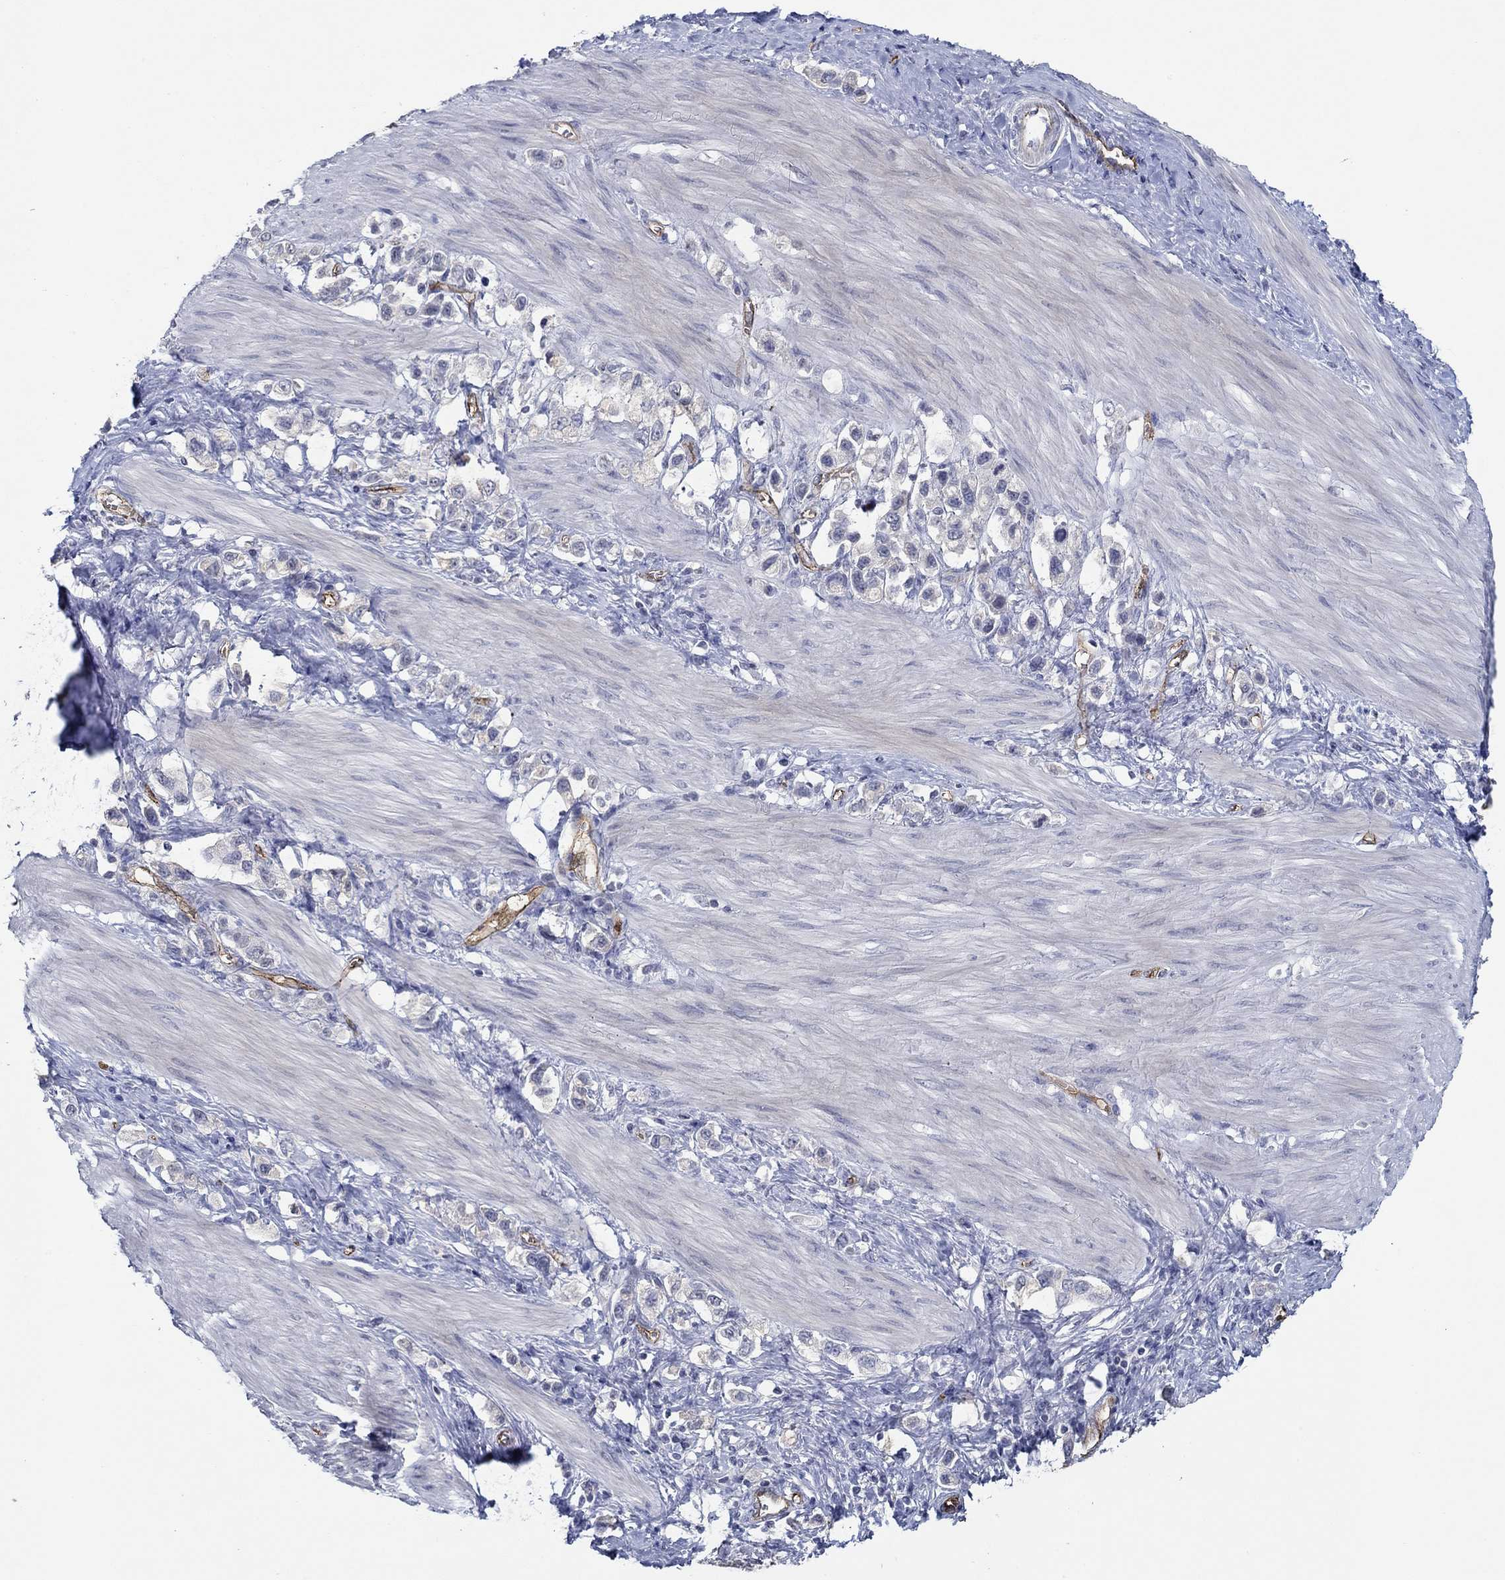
{"staining": {"intensity": "negative", "quantity": "none", "location": "none"}, "tissue": "stomach cancer", "cell_type": "Tumor cells", "image_type": "cancer", "snomed": [{"axis": "morphology", "description": "Normal tissue, NOS"}, {"axis": "morphology", "description": "Adenocarcinoma, NOS"}, {"axis": "morphology", "description": "Adenocarcinoma, High grade"}, {"axis": "topography", "description": "Stomach, upper"}, {"axis": "topography", "description": "Stomach"}], "caption": "This image is of stomach adenocarcinoma (high-grade) stained with IHC to label a protein in brown with the nuclei are counter-stained blue. There is no positivity in tumor cells. (DAB (3,3'-diaminobenzidine) immunohistochemistry visualized using brightfield microscopy, high magnification).", "gene": "GJA5", "patient": {"sex": "female", "age": 65}}